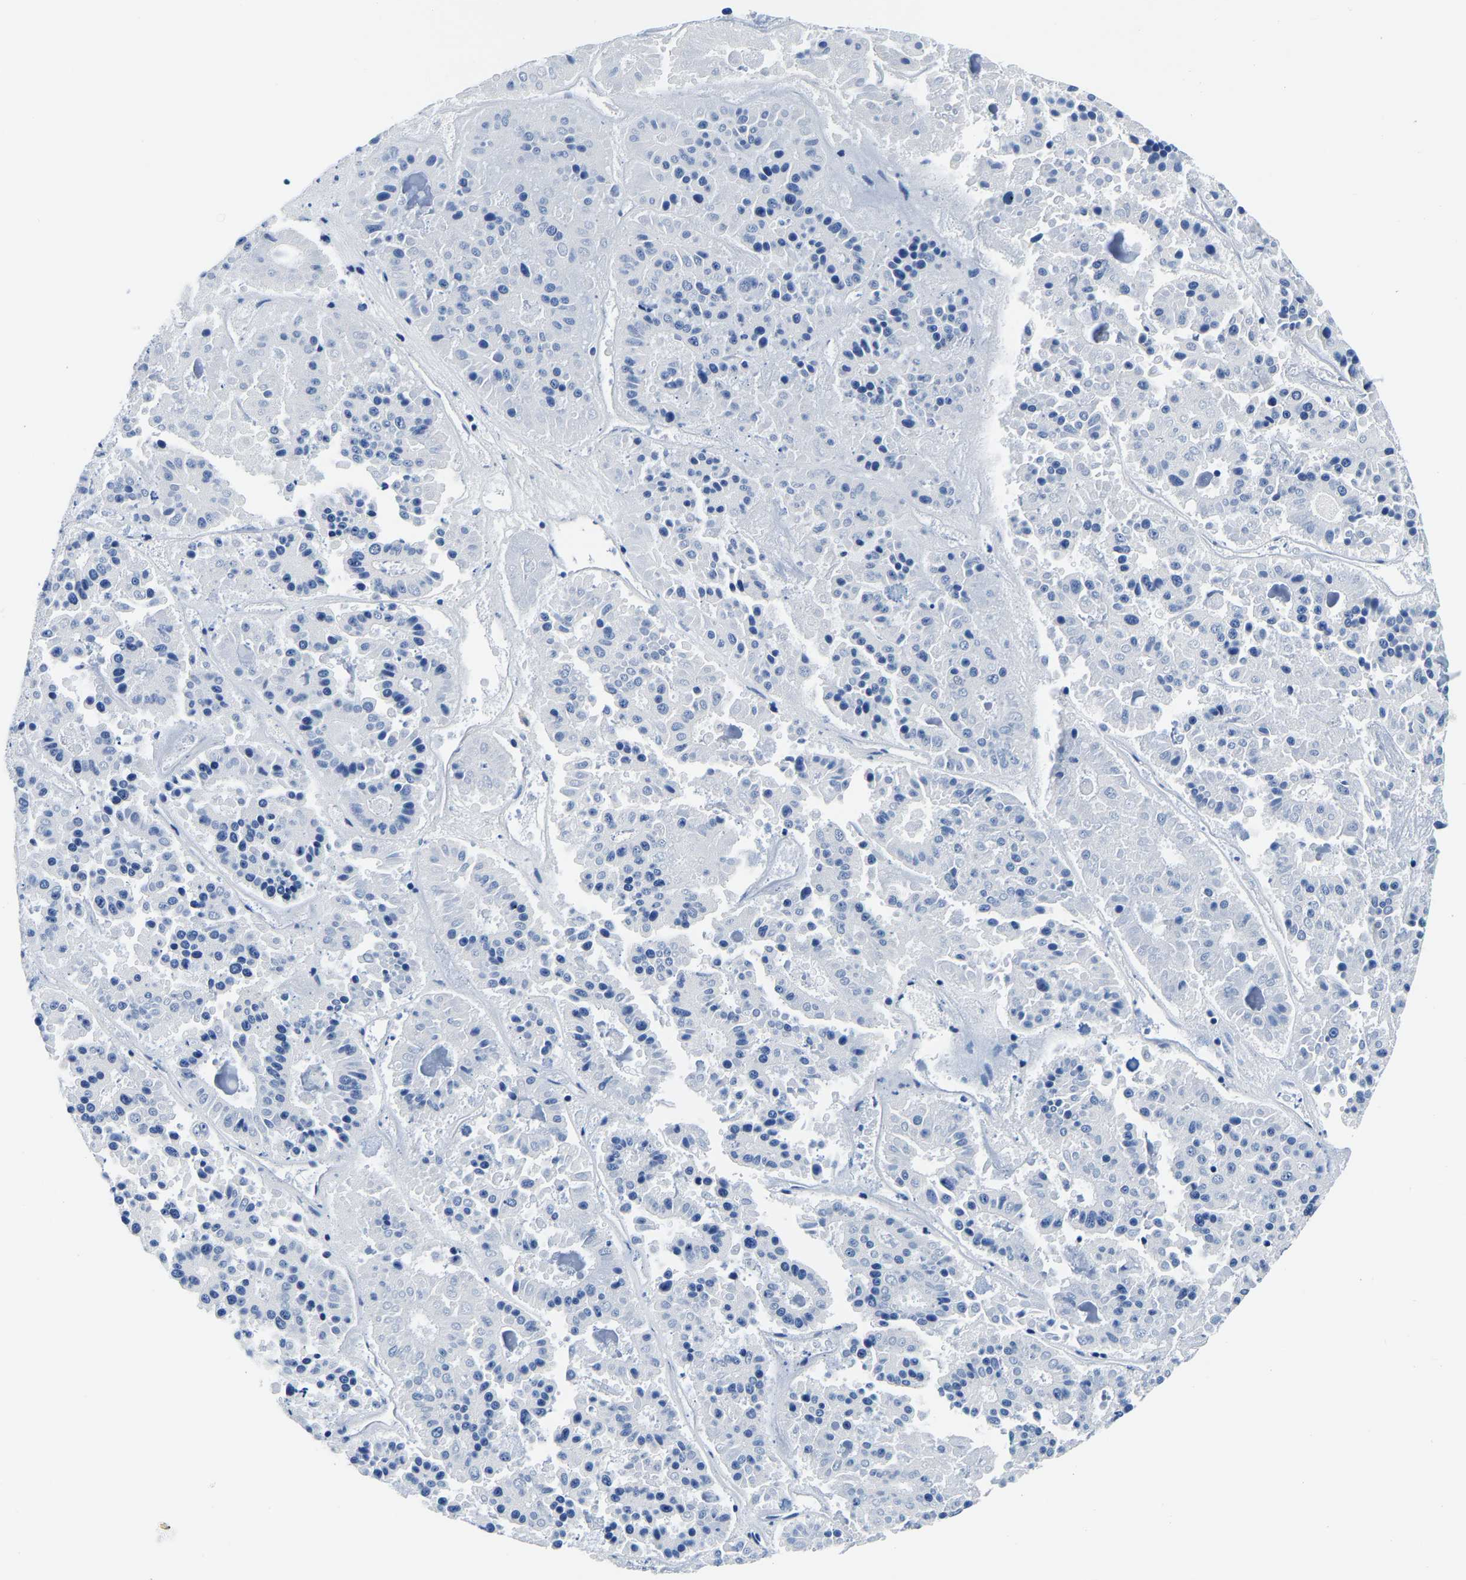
{"staining": {"intensity": "negative", "quantity": "none", "location": "none"}, "tissue": "pancreatic cancer", "cell_type": "Tumor cells", "image_type": "cancer", "snomed": [{"axis": "morphology", "description": "Adenocarcinoma, NOS"}, {"axis": "topography", "description": "Pancreas"}], "caption": "Tumor cells are negative for protein expression in human pancreatic adenocarcinoma. The staining is performed using DAB brown chromogen with nuclei counter-stained in using hematoxylin.", "gene": "S100A13", "patient": {"sex": "male", "age": 50}}